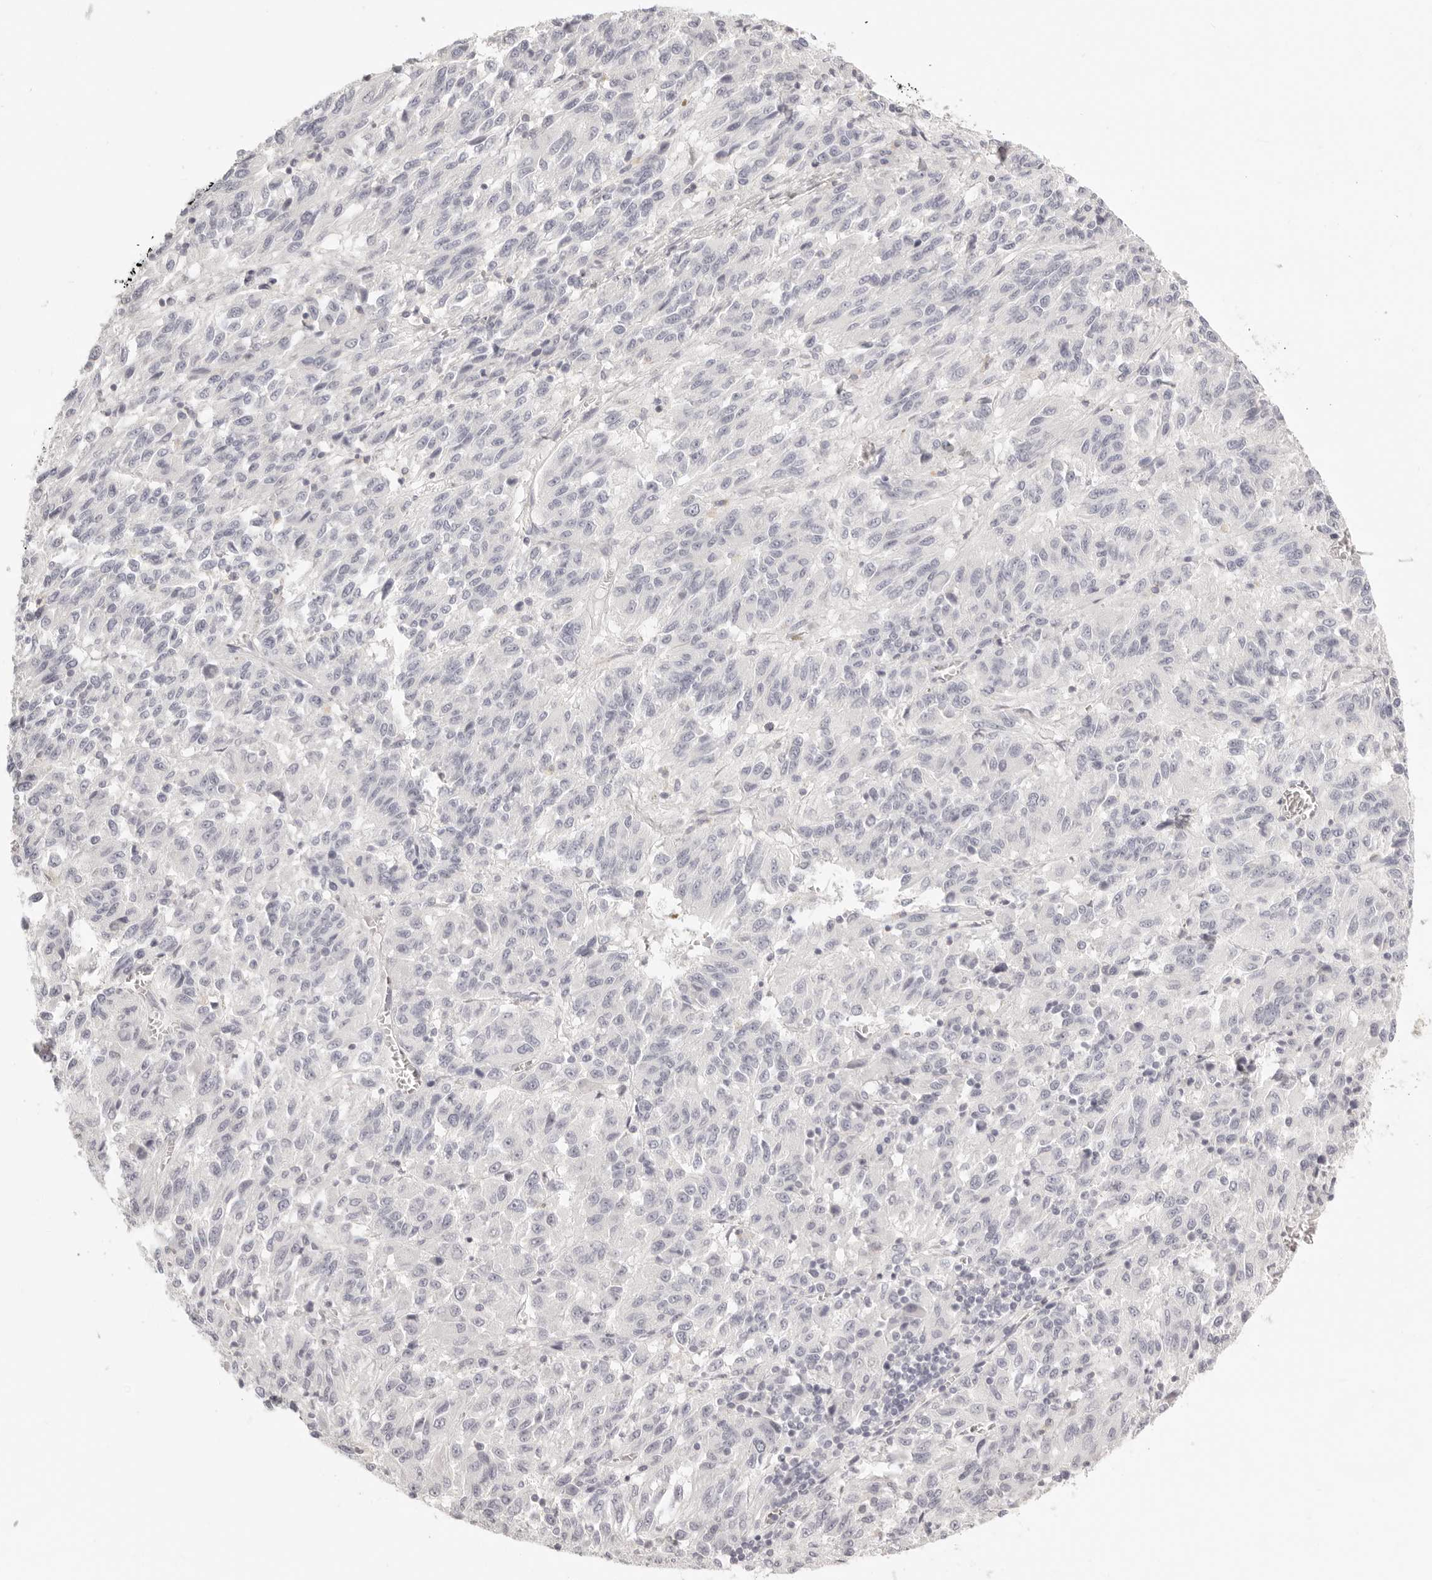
{"staining": {"intensity": "negative", "quantity": "none", "location": "none"}, "tissue": "melanoma", "cell_type": "Tumor cells", "image_type": "cancer", "snomed": [{"axis": "morphology", "description": "Malignant melanoma, Metastatic site"}, {"axis": "topography", "description": "Lung"}], "caption": "Malignant melanoma (metastatic site) was stained to show a protein in brown. There is no significant expression in tumor cells.", "gene": "FABP1", "patient": {"sex": "male", "age": 64}}